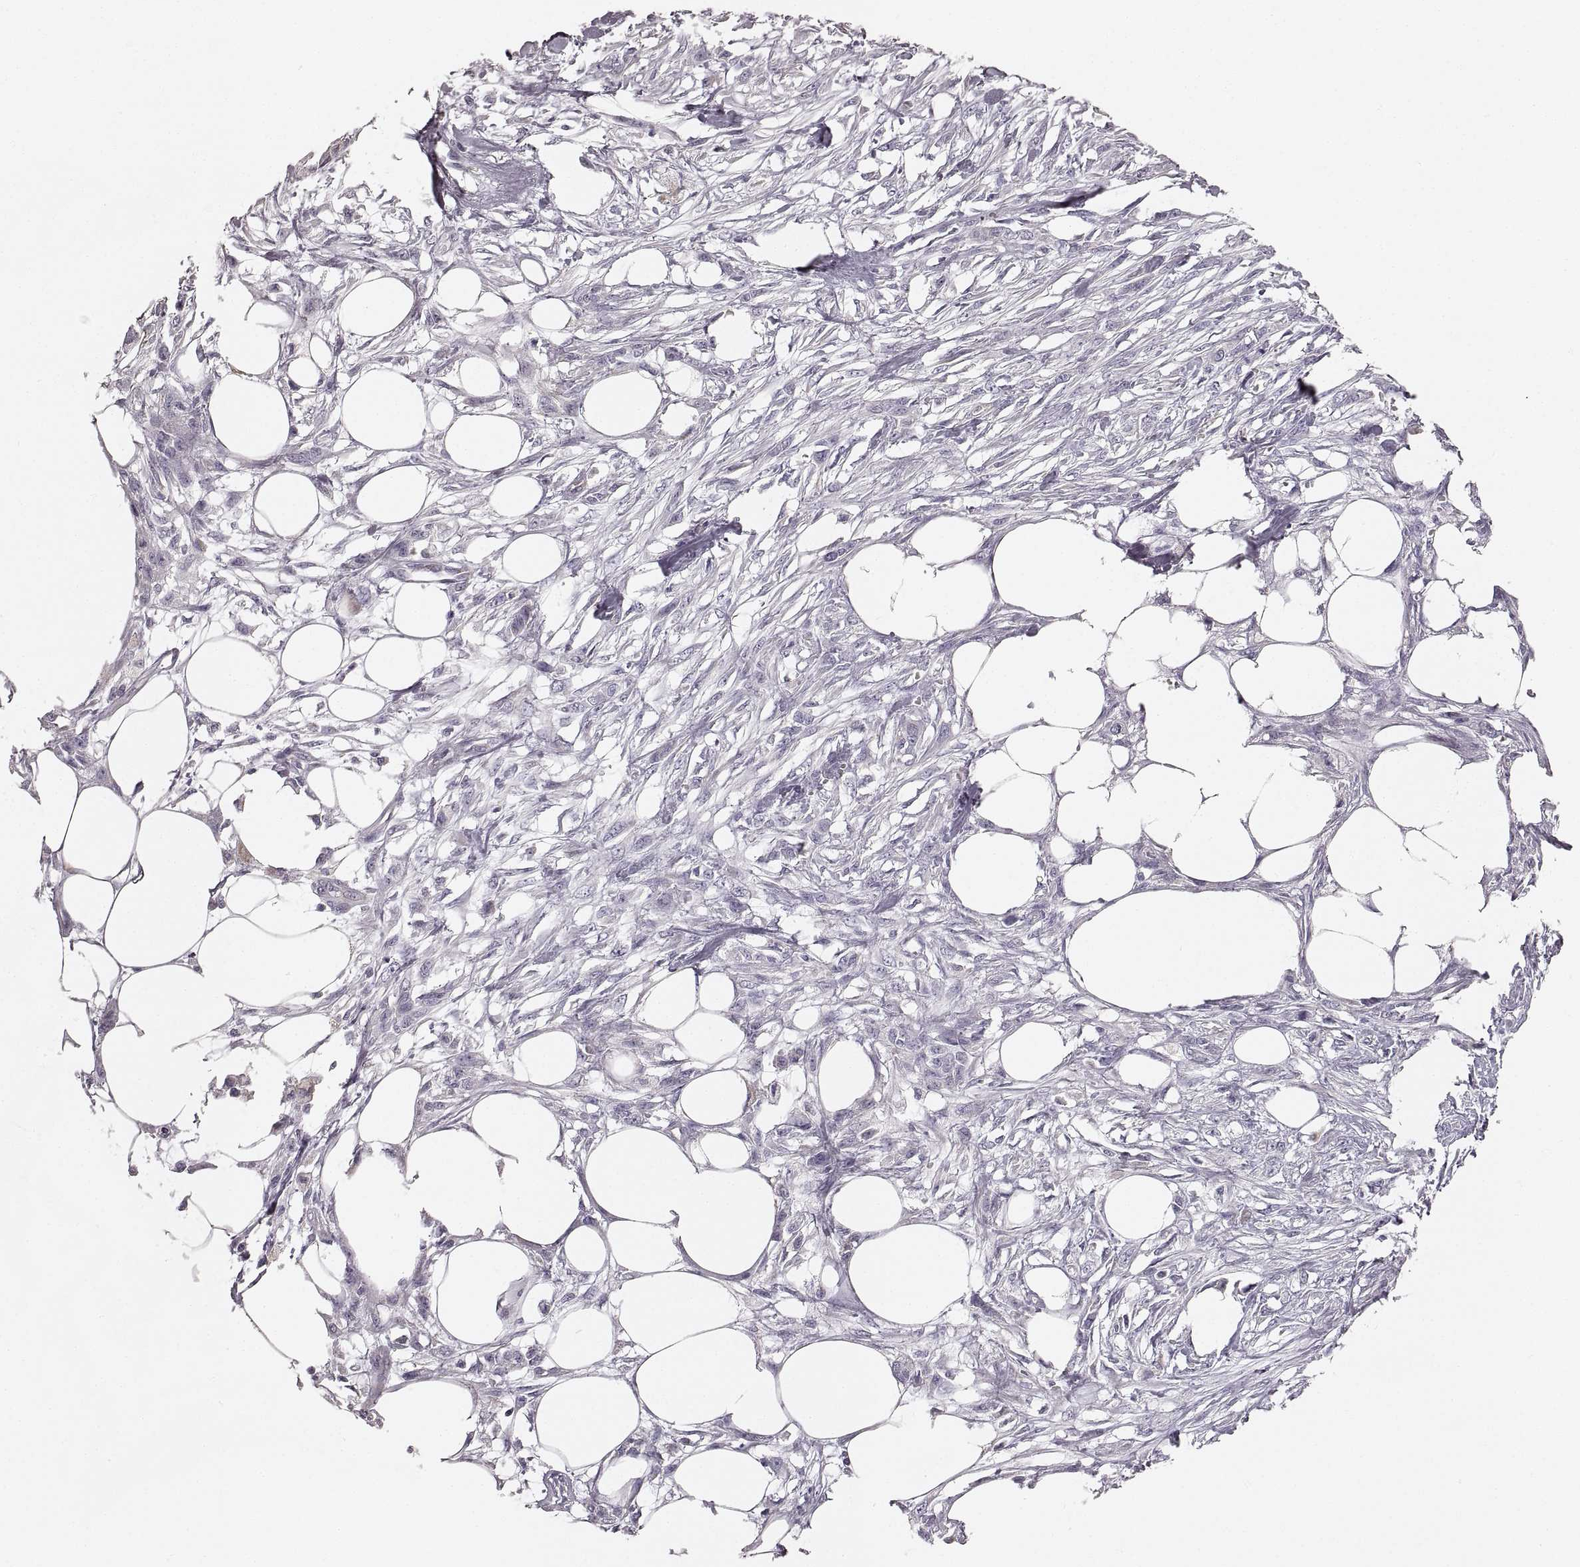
{"staining": {"intensity": "negative", "quantity": "none", "location": "none"}, "tissue": "skin cancer", "cell_type": "Tumor cells", "image_type": "cancer", "snomed": [{"axis": "morphology", "description": "Squamous cell carcinoma, NOS"}, {"axis": "topography", "description": "Skin"}], "caption": "Image shows no significant protein expression in tumor cells of skin squamous cell carcinoma. (Immunohistochemistry (ihc), brightfield microscopy, high magnification).", "gene": "RDH13", "patient": {"sex": "female", "age": 59}}